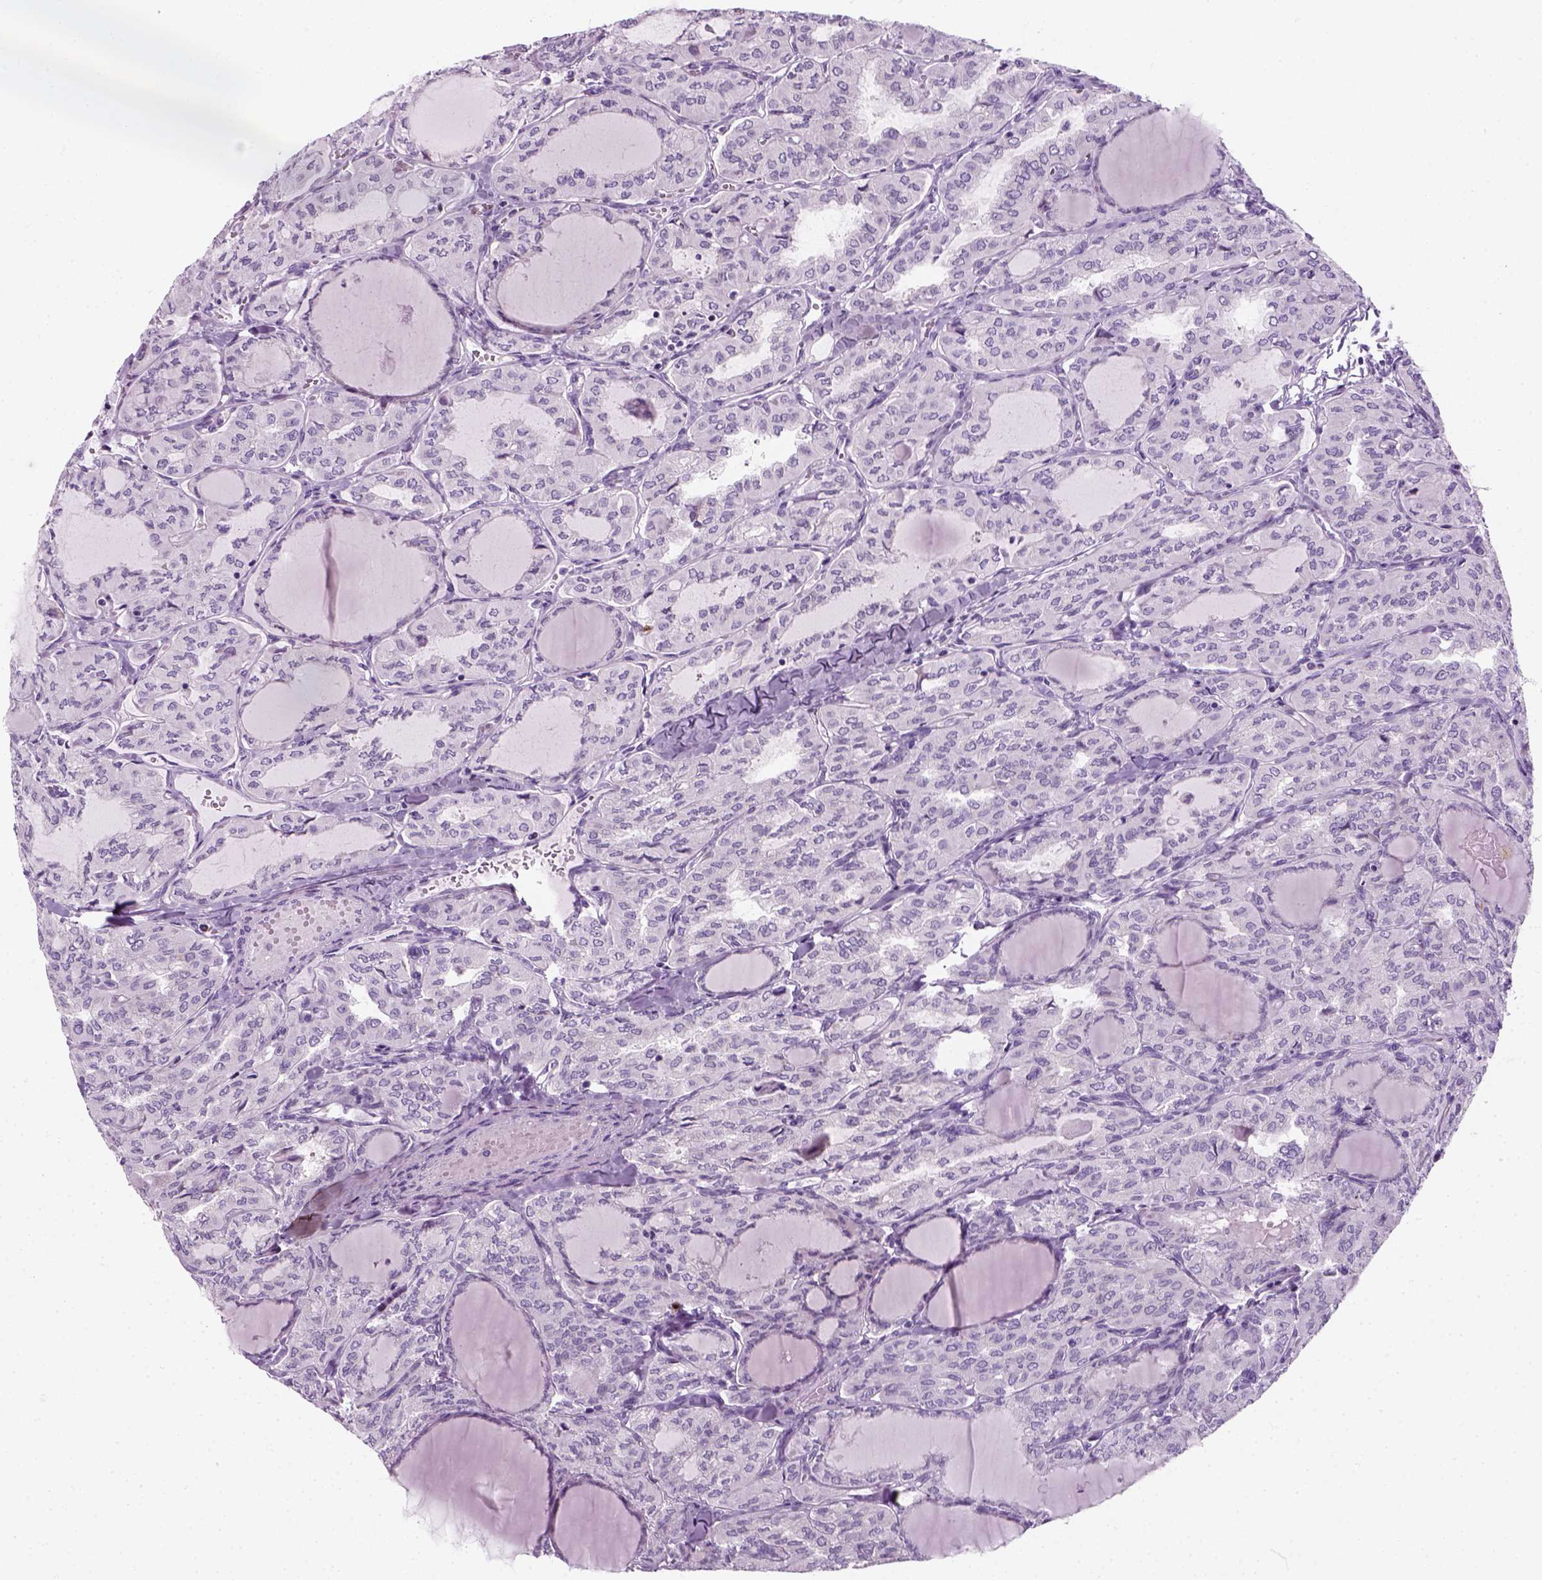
{"staining": {"intensity": "negative", "quantity": "none", "location": "none"}, "tissue": "thyroid cancer", "cell_type": "Tumor cells", "image_type": "cancer", "snomed": [{"axis": "morphology", "description": "Papillary adenocarcinoma, NOS"}, {"axis": "topography", "description": "Thyroid gland"}], "caption": "This is an immunohistochemistry (IHC) photomicrograph of thyroid cancer. There is no staining in tumor cells.", "gene": "IL4", "patient": {"sex": "male", "age": 20}}